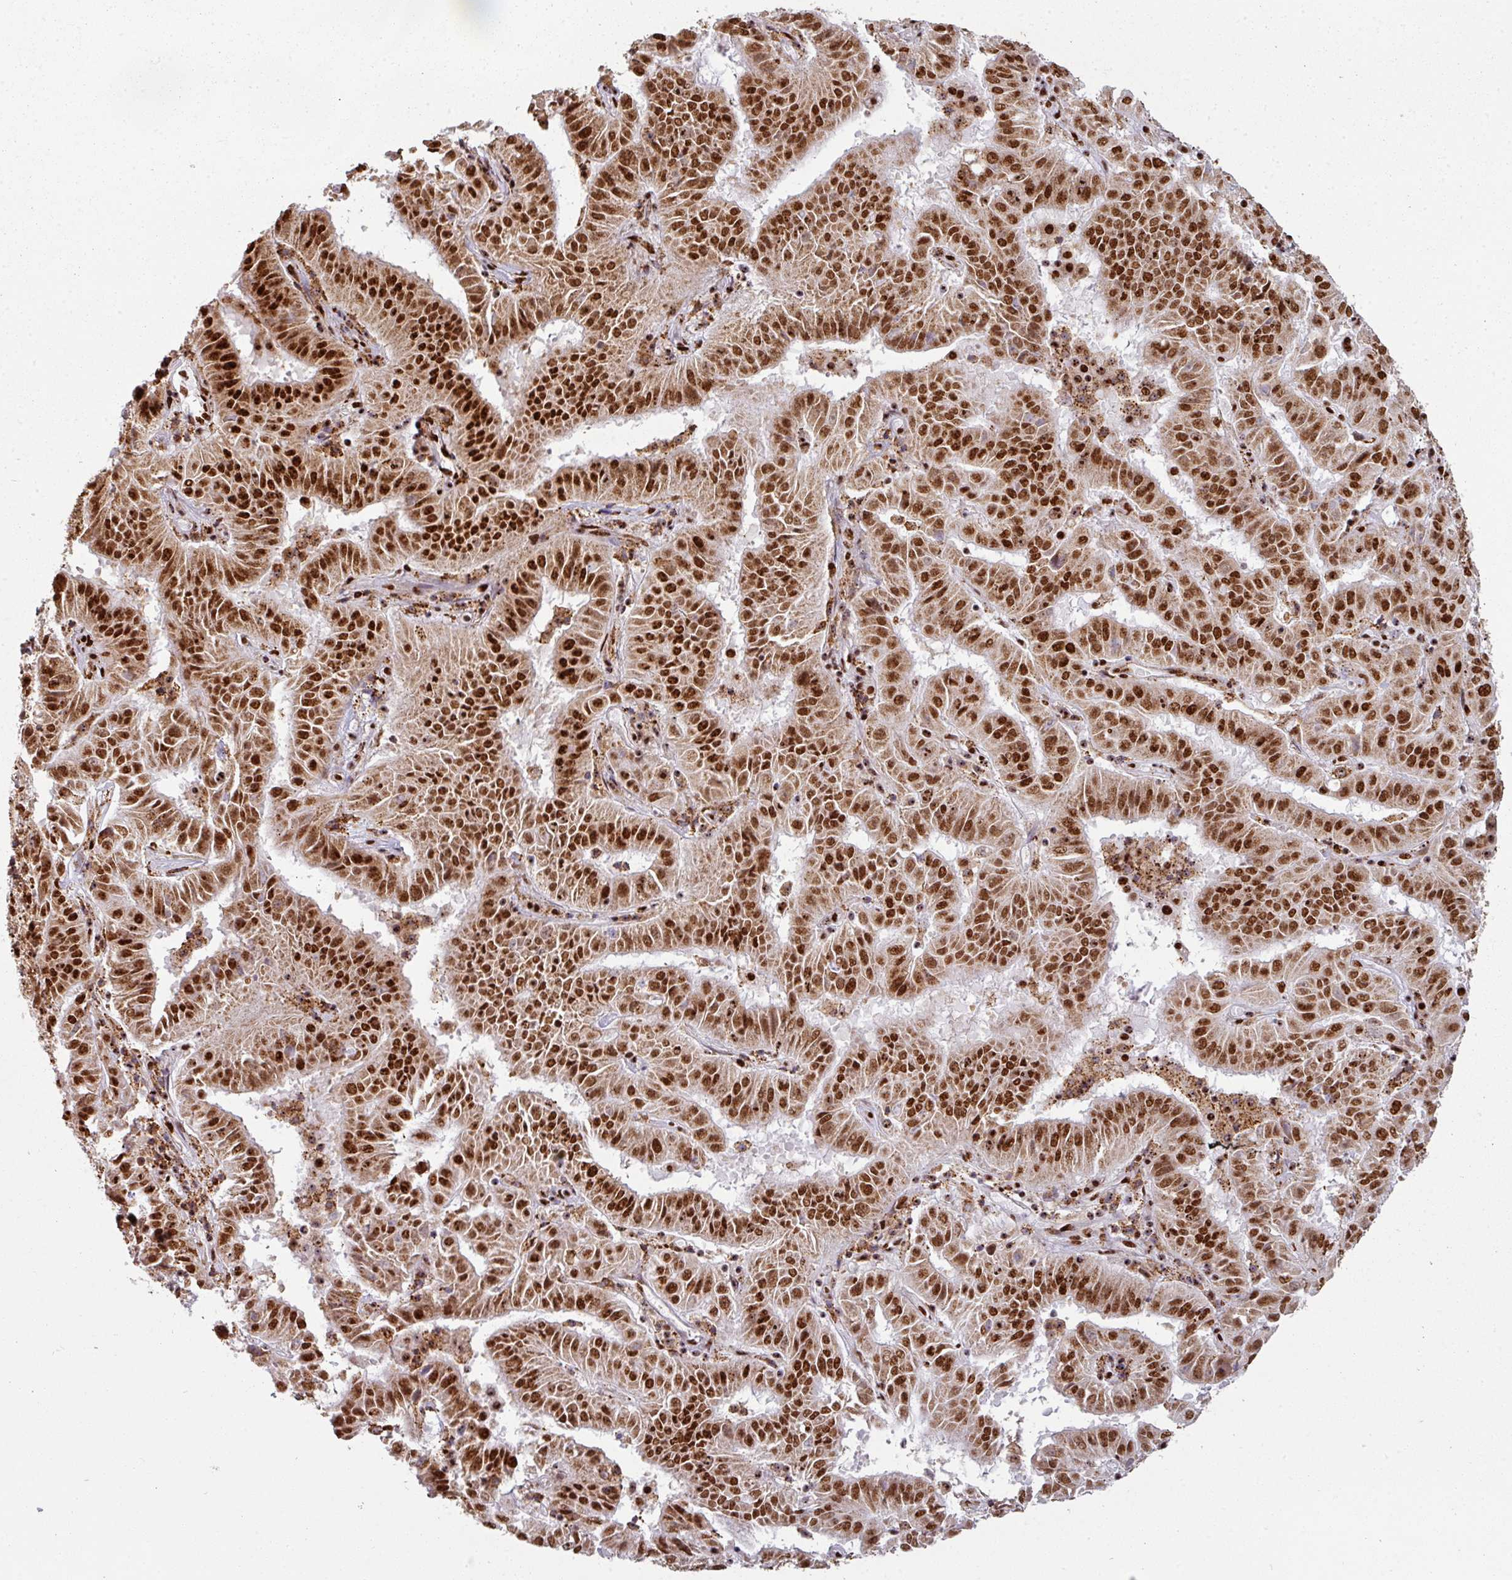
{"staining": {"intensity": "strong", "quantity": ">75%", "location": "cytoplasmic/membranous,nuclear"}, "tissue": "pancreatic cancer", "cell_type": "Tumor cells", "image_type": "cancer", "snomed": [{"axis": "morphology", "description": "Adenocarcinoma, NOS"}, {"axis": "topography", "description": "Pancreas"}], "caption": "IHC (DAB (3,3'-diaminobenzidine)) staining of human pancreatic cancer (adenocarcinoma) reveals strong cytoplasmic/membranous and nuclear protein staining in about >75% of tumor cells.", "gene": "SIK3", "patient": {"sex": "male", "age": 63}}